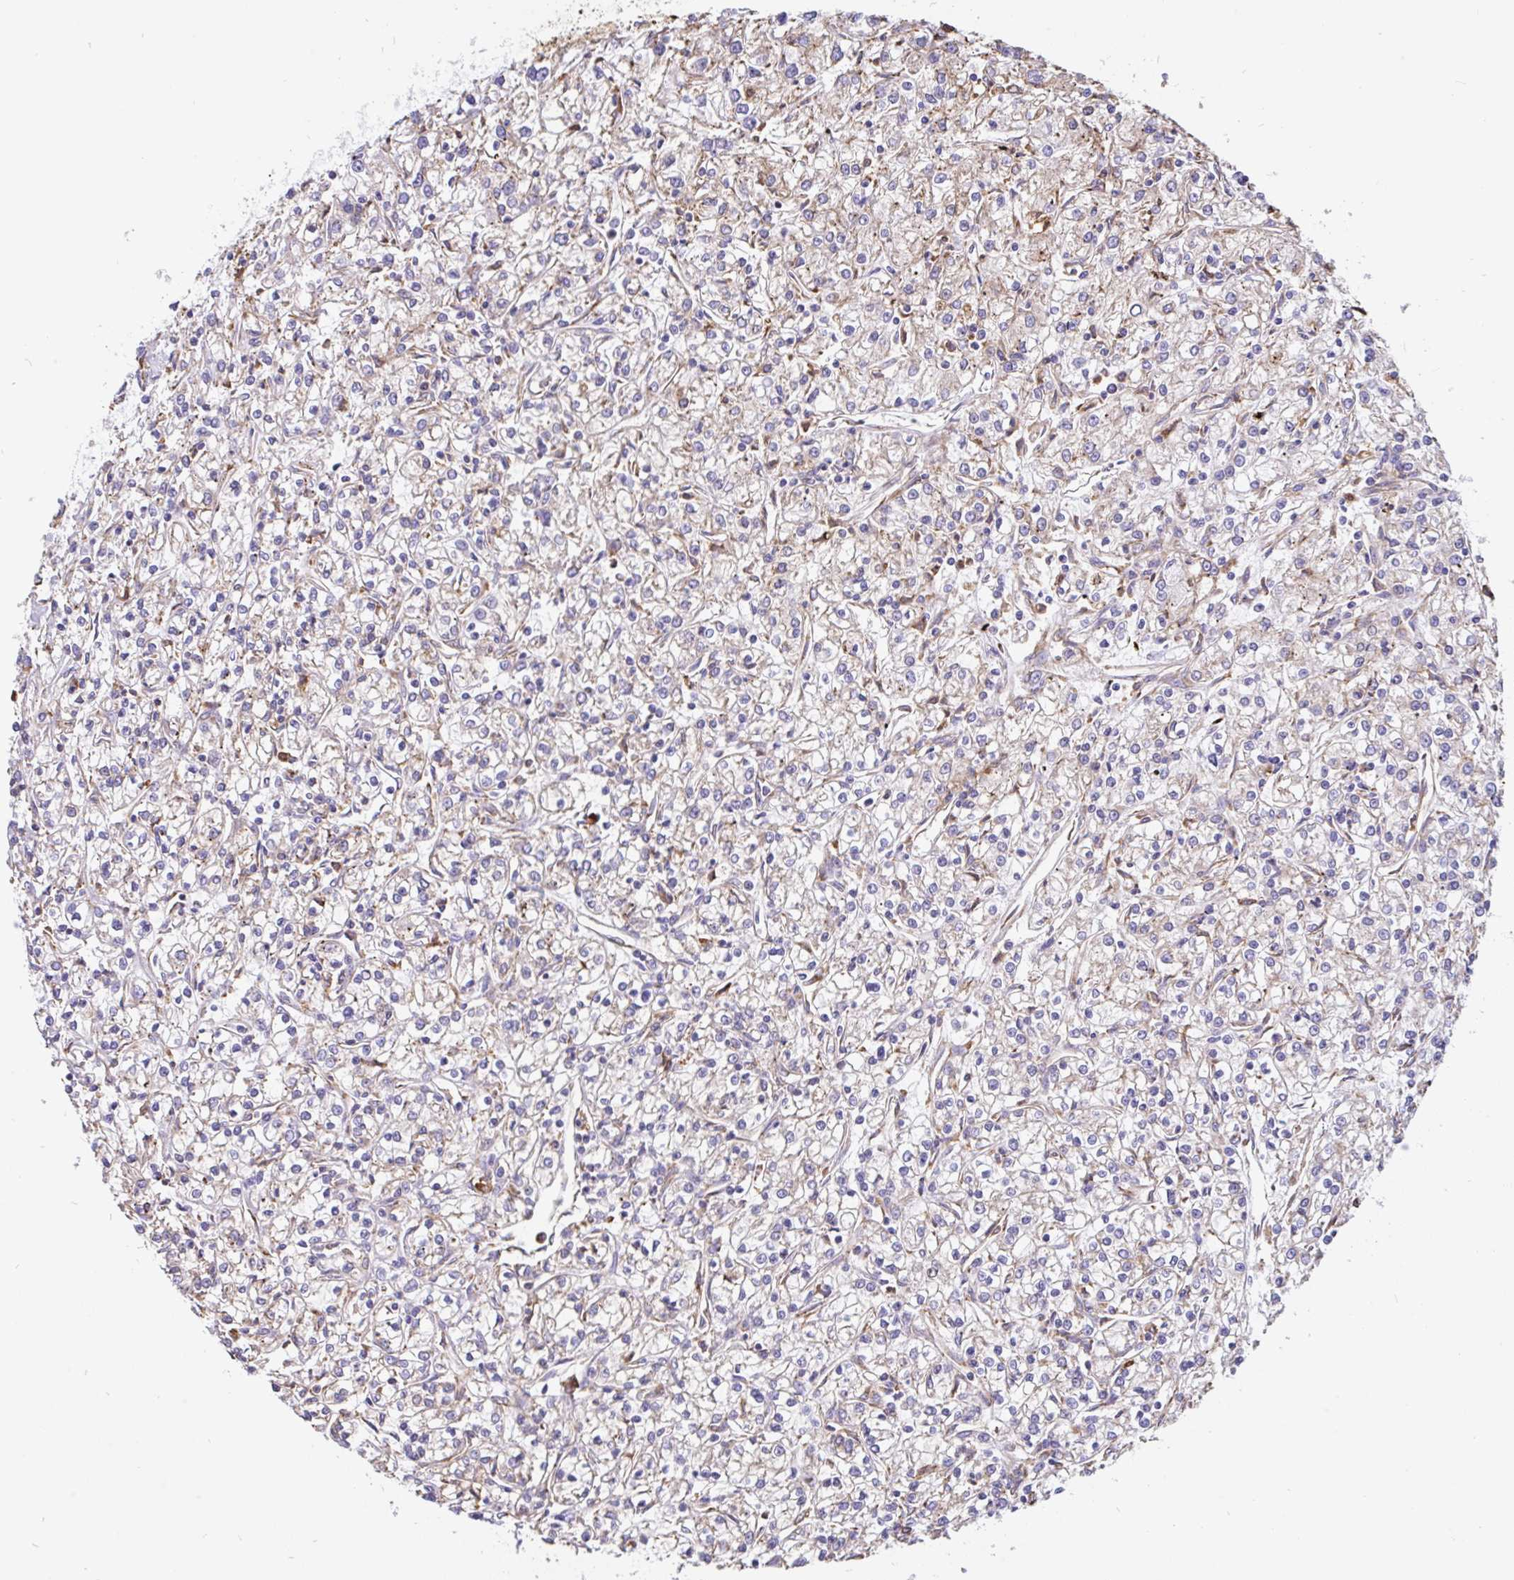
{"staining": {"intensity": "weak", "quantity": "25%-75%", "location": "cytoplasmic/membranous"}, "tissue": "renal cancer", "cell_type": "Tumor cells", "image_type": "cancer", "snomed": [{"axis": "morphology", "description": "Adenocarcinoma, NOS"}, {"axis": "topography", "description": "Kidney"}], "caption": "Approximately 25%-75% of tumor cells in renal adenocarcinoma exhibit weak cytoplasmic/membranous protein staining as visualized by brown immunohistochemical staining.", "gene": "EML5", "patient": {"sex": "female", "age": 59}}